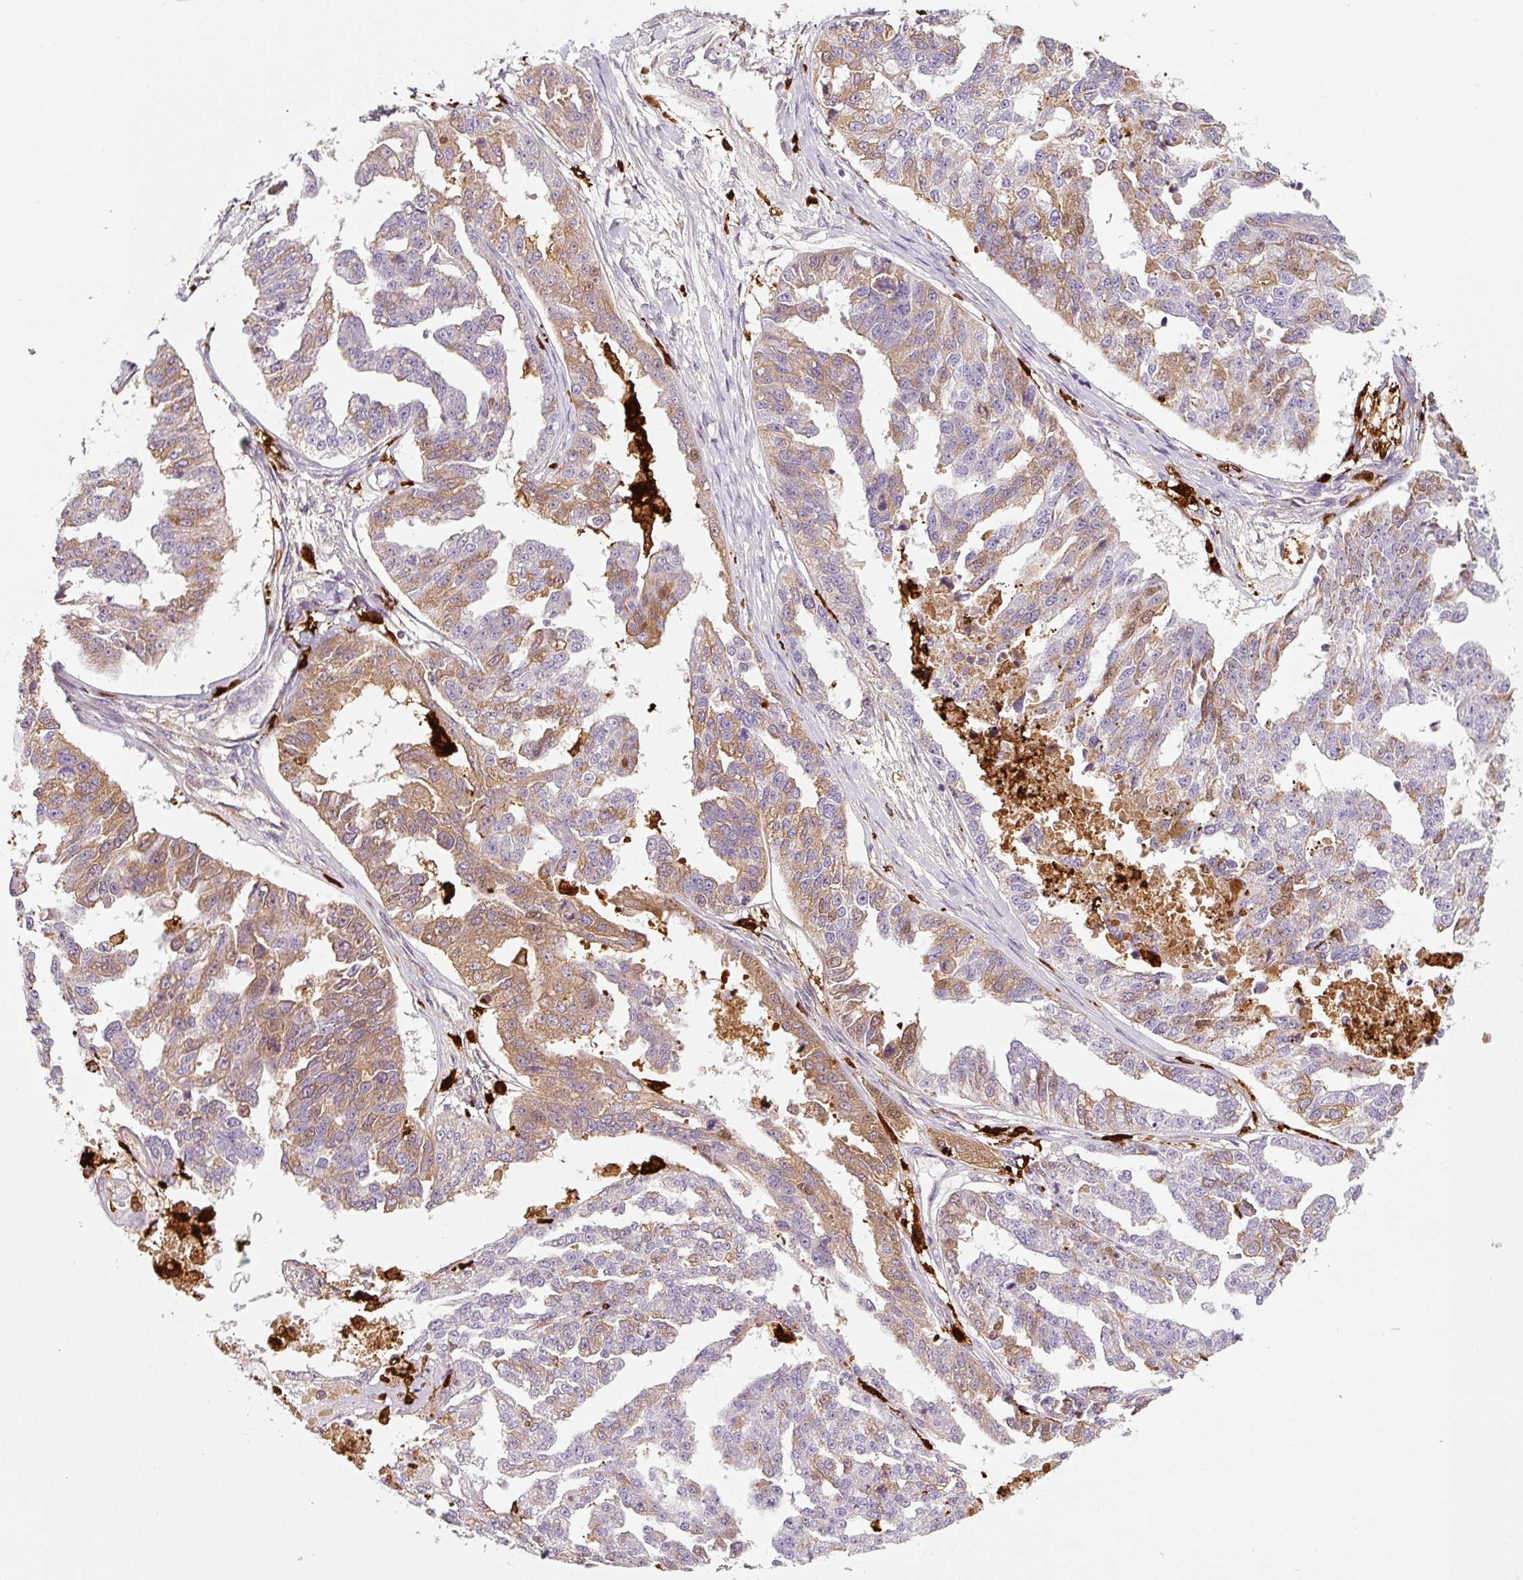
{"staining": {"intensity": "moderate", "quantity": "25%-75%", "location": "cytoplasmic/membranous"}, "tissue": "ovarian cancer", "cell_type": "Tumor cells", "image_type": "cancer", "snomed": [{"axis": "morphology", "description": "Cystadenocarcinoma, serous, NOS"}, {"axis": "topography", "description": "Ovary"}], "caption": "Brown immunohistochemical staining in ovarian cancer demonstrates moderate cytoplasmic/membranous positivity in about 25%-75% of tumor cells.", "gene": "FUT10", "patient": {"sex": "female", "age": 58}}